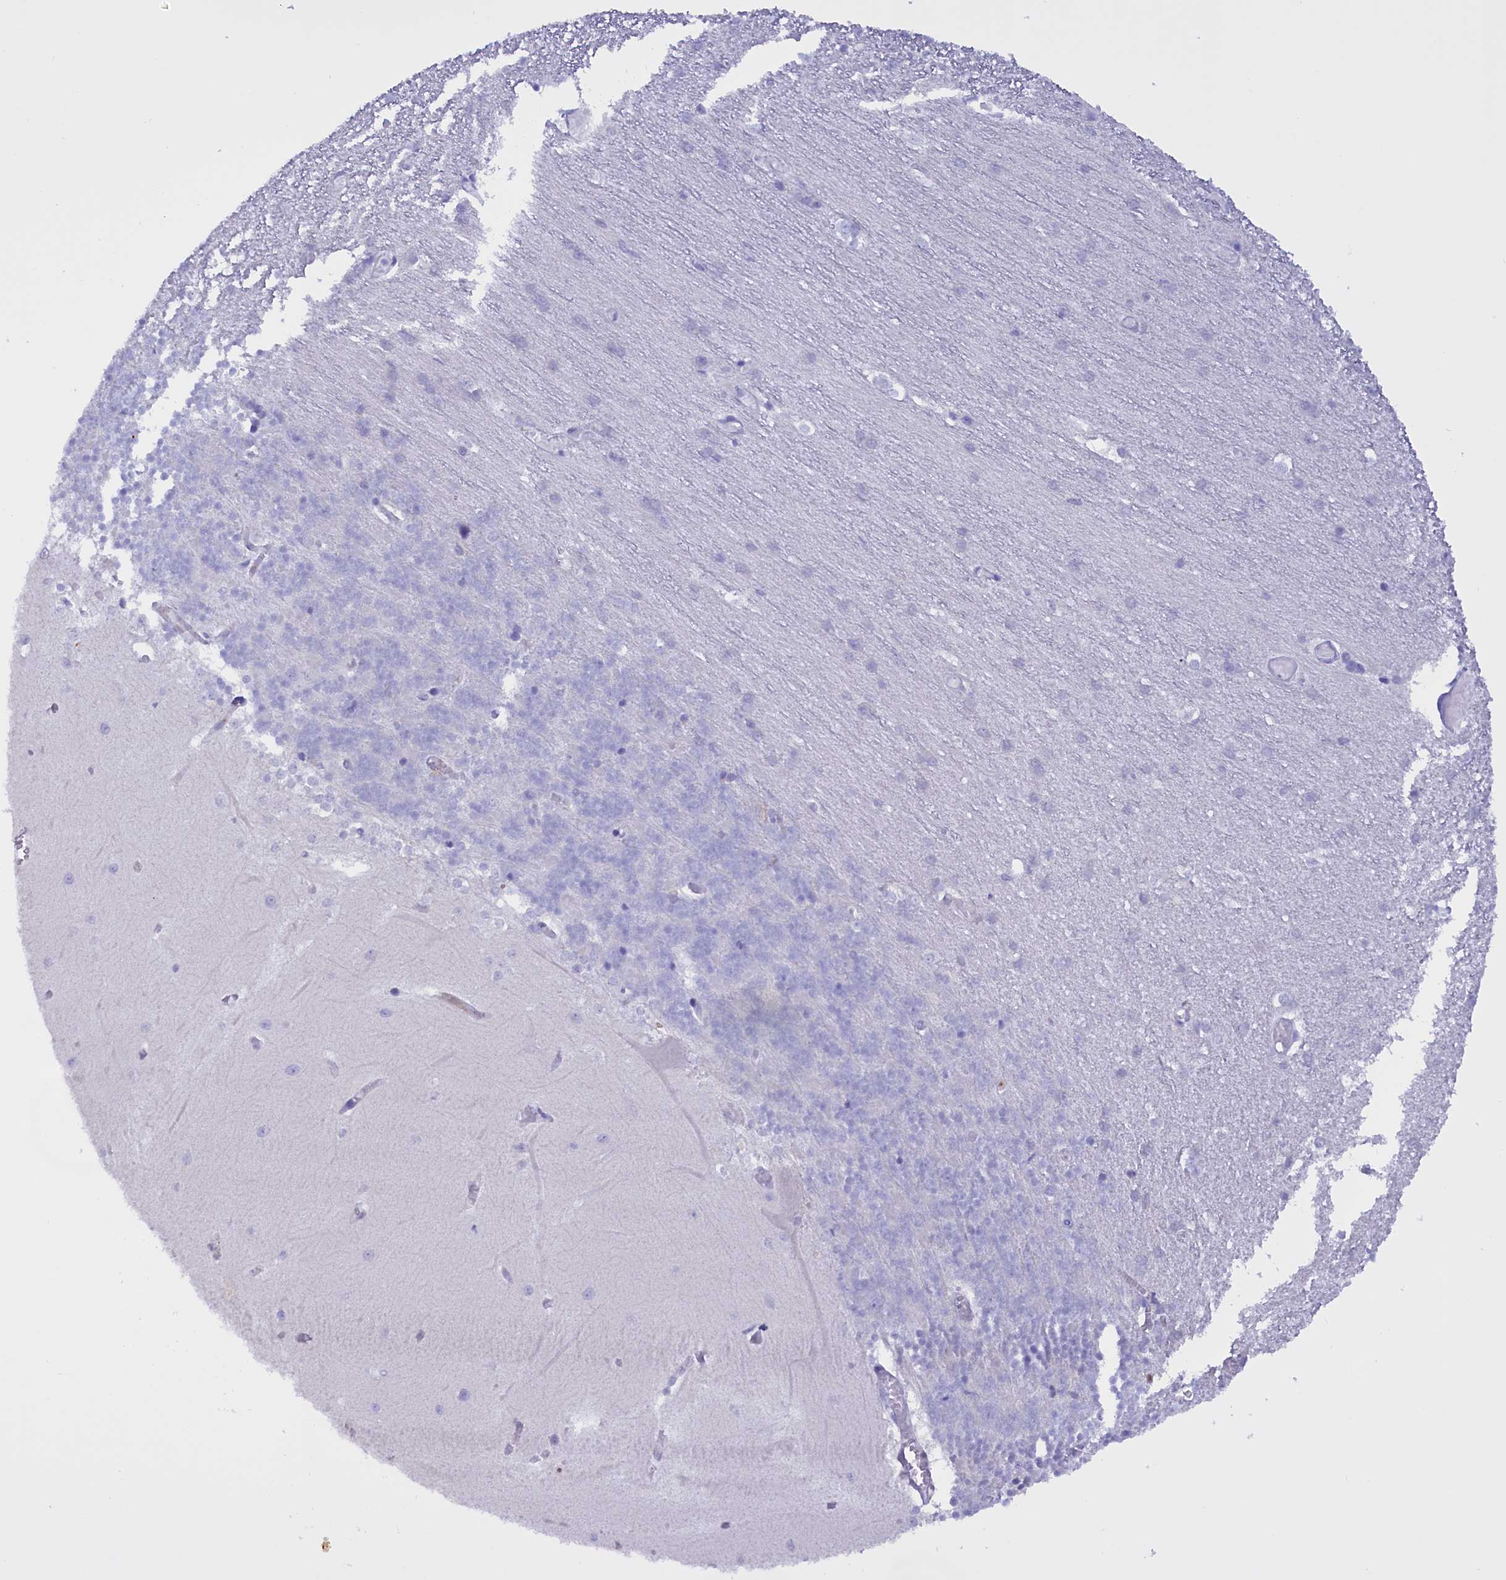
{"staining": {"intensity": "negative", "quantity": "none", "location": "none"}, "tissue": "cerebellum", "cell_type": "Cells in granular layer", "image_type": "normal", "snomed": [{"axis": "morphology", "description": "Normal tissue, NOS"}, {"axis": "topography", "description": "Cerebellum"}], "caption": "A high-resolution image shows immunohistochemistry staining of benign cerebellum, which reveals no significant expression in cells in granular layer. (DAB (3,3'-diaminobenzidine) IHC with hematoxylin counter stain).", "gene": "PROK2", "patient": {"sex": "male", "age": 37}}